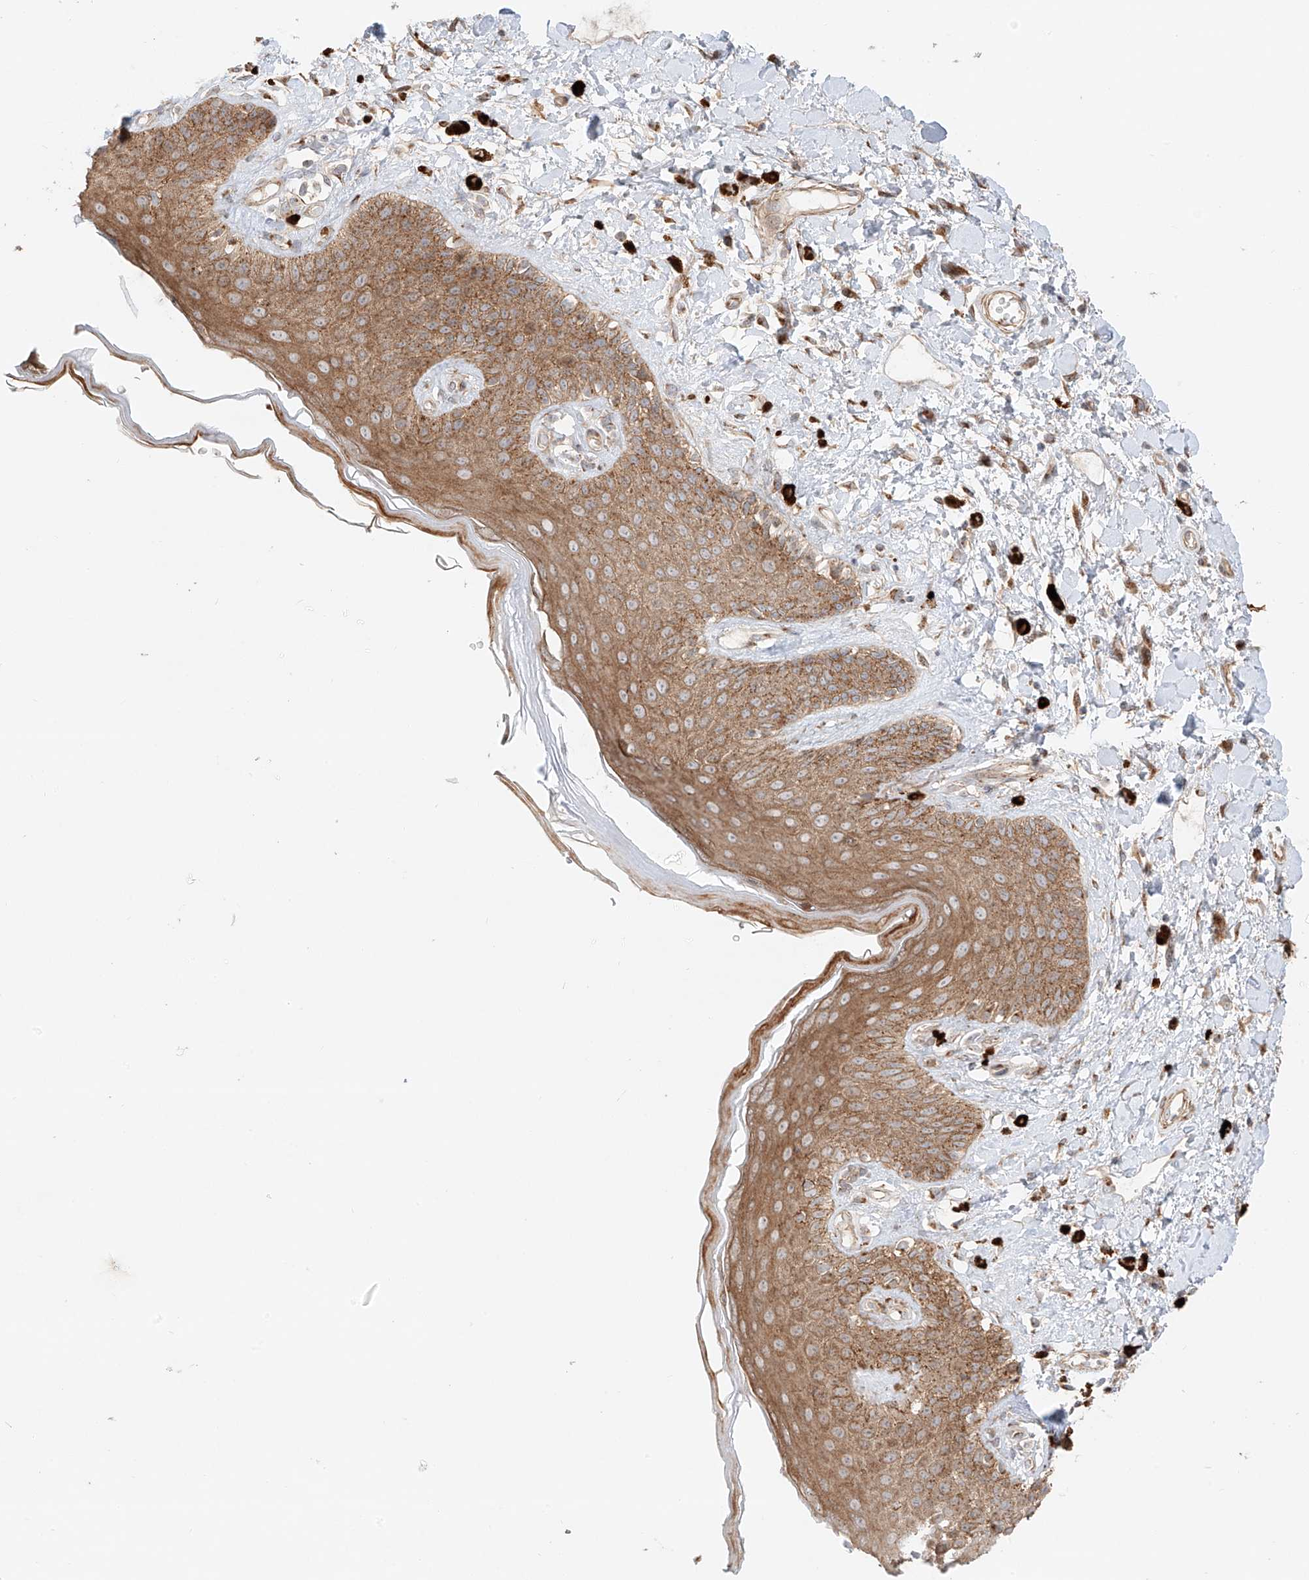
{"staining": {"intensity": "moderate", "quantity": ">75%", "location": "cytoplasmic/membranous"}, "tissue": "skin", "cell_type": "Epidermal cells", "image_type": "normal", "snomed": [{"axis": "morphology", "description": "Normal tissue, NOS"}, {"axis": "topography", "description": "Anal"}], "caption": "Protein staining of normal skin reveals moderate cytoplasmic/membranous positivity in about >75% of epidermal cells. Ihc stains the protein in brown and the nuclei are stained blue.", "gene": "ZNF287", "patient": {"sex": "female", "age": 78}}